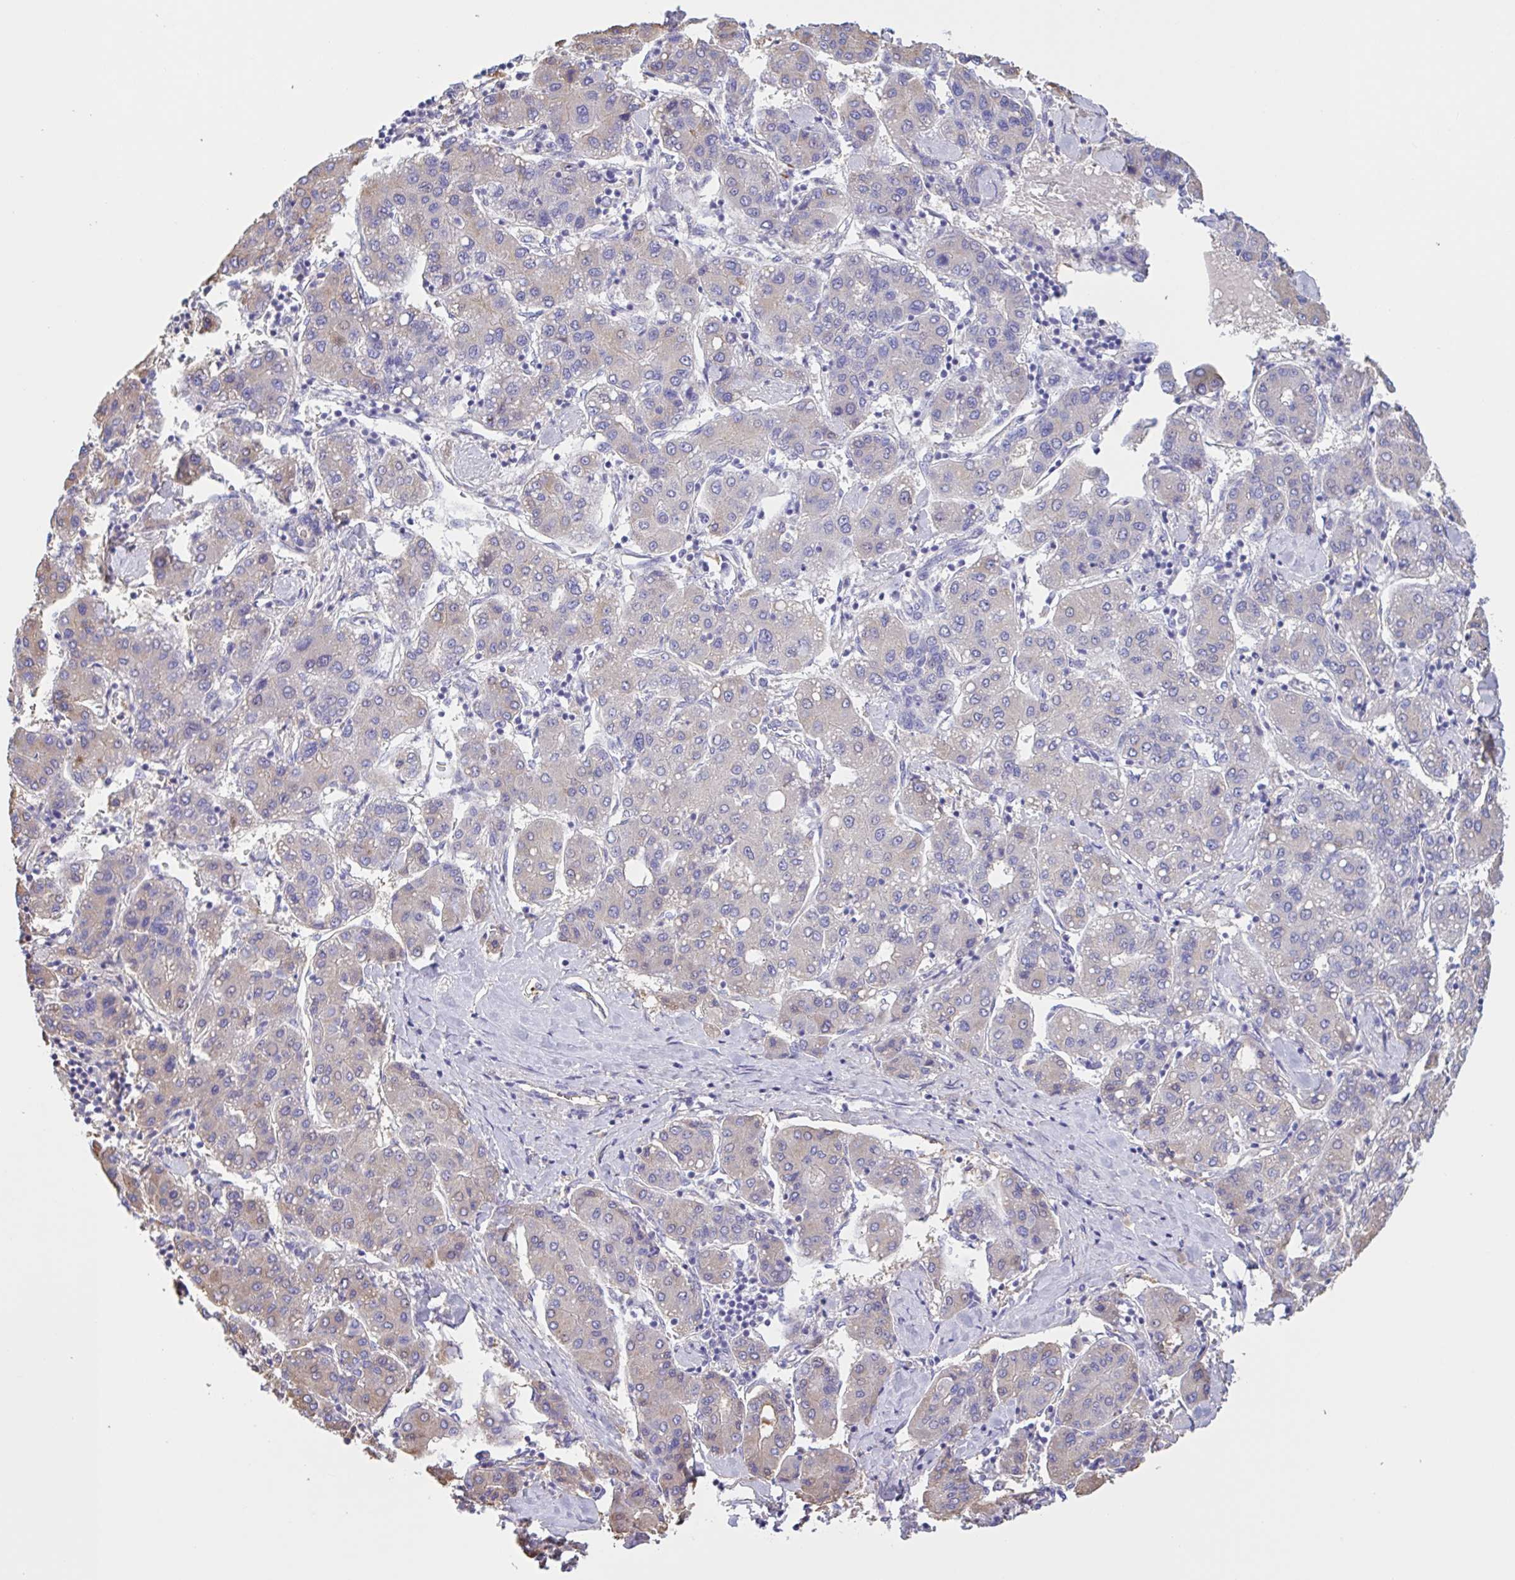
{"staining": {"intensity": "weak", "quantity": "<25%", "location": "cytoplasmic/membranous"}, "tissue": "liver cancer", "cell_type": "Tumor cells", "image_type": "cancer", "snomed": [{"axis": "morphology", "description": "Carcinoma, Hepatocellular, NOS"}, {"axis": "topography", "description": "Liver"}], "caption": "Immunohistochemistry histopathology image of liver cancer (hepatocellular carcinoma) stained for a protein (brown), which reveals no expression in tumor cells.", "gene": "LARGE2", "patient": {"sex": "male", "age": 65}}